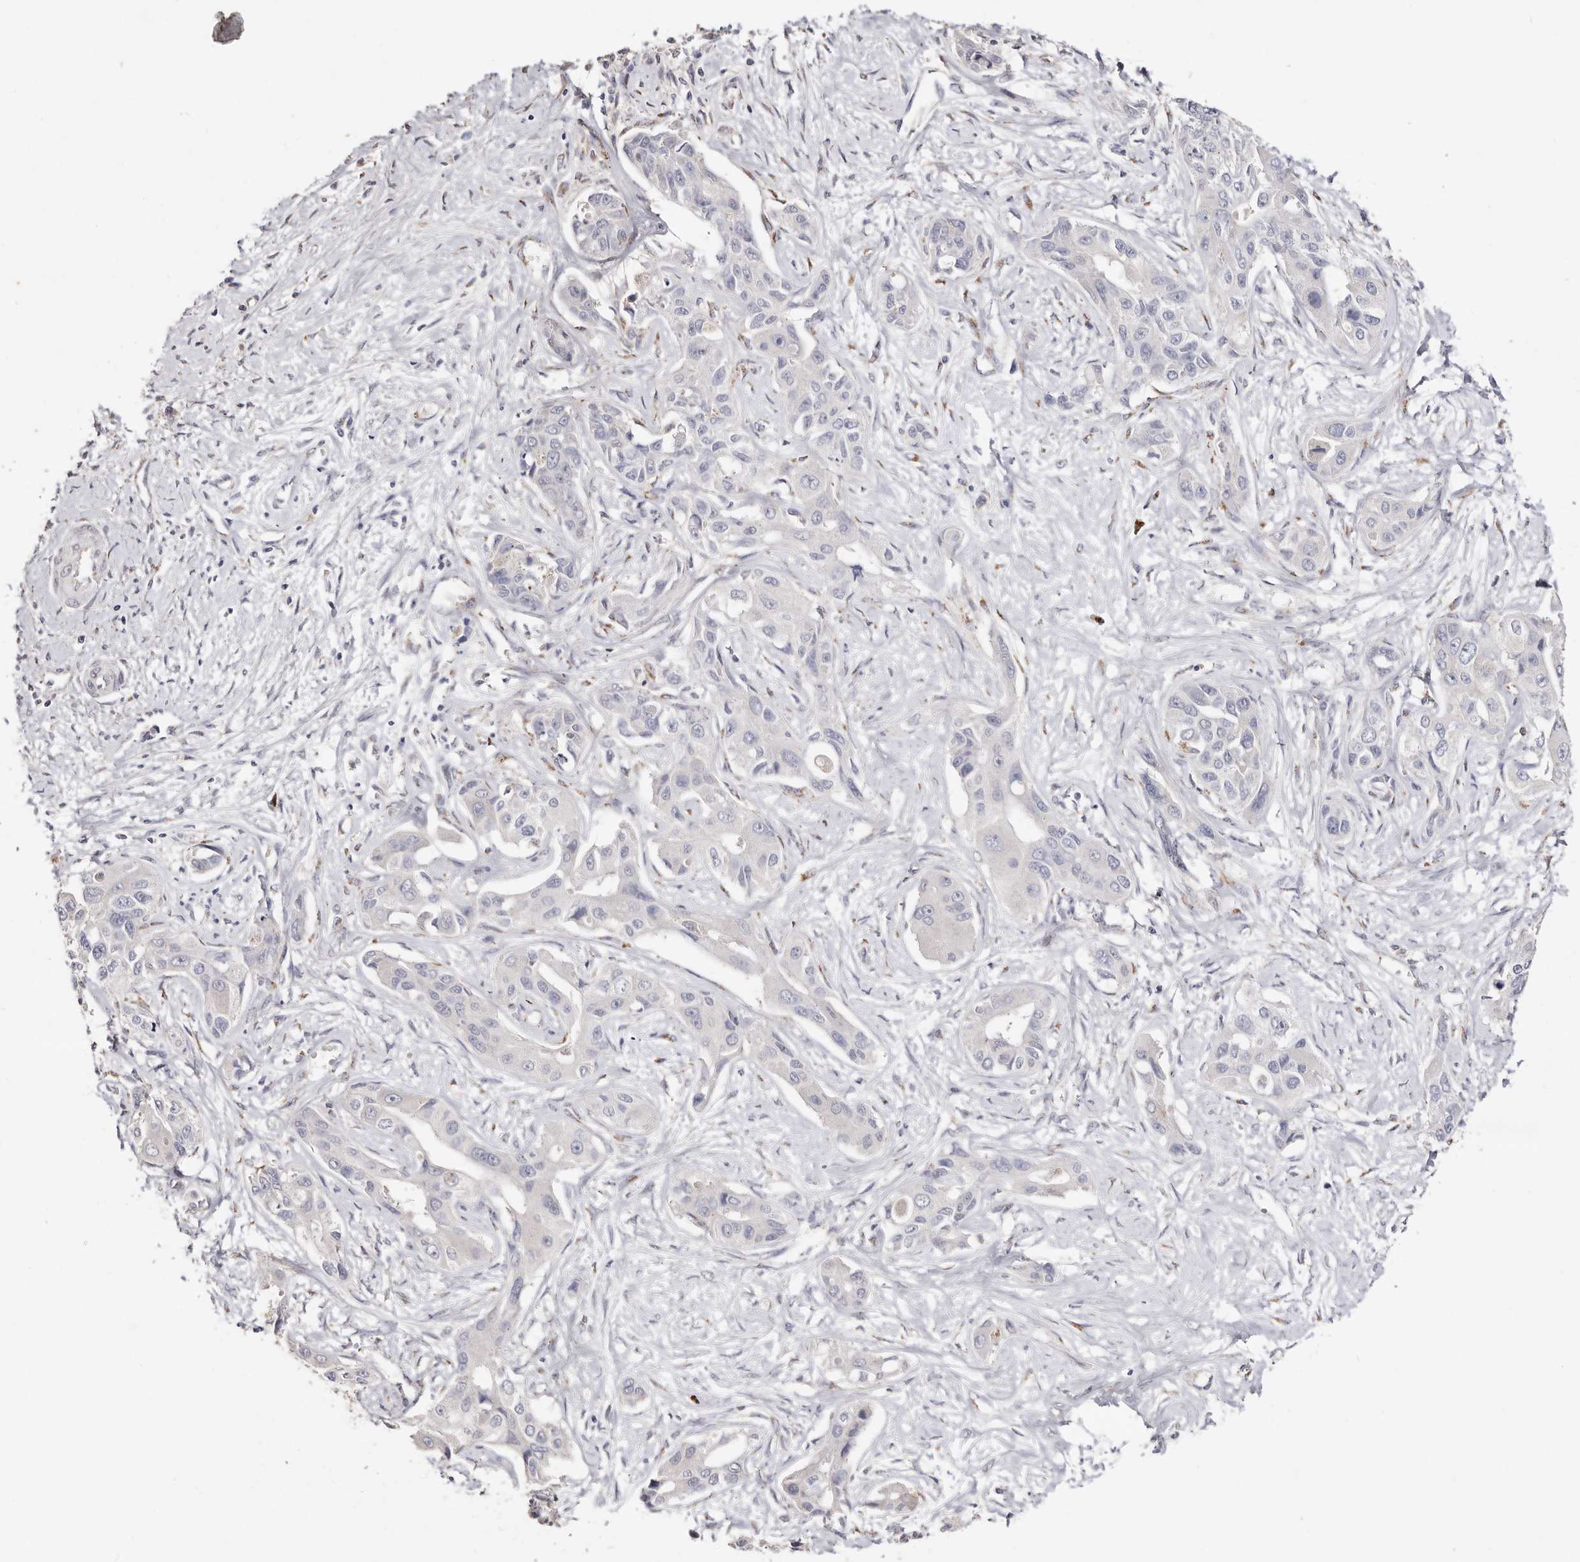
{"staining": {"intensity": "negative", "quantity": "none", "location": "none"}, "tissue": "liver cancer", "cell_type": "Tumor cells", "image_type": "cancer", "snomed": [{"axis": "morphology", "description": "Cholangiocarcinoma"}, {"axis": "topography", "description": "Liver"}], "caption": "The photomicrograph exhibits no staining of tumor cells in cholangiocarcinoma (liver).", "gene": "LGALS7B", "patient": {"sex": "male", "age": 59}}